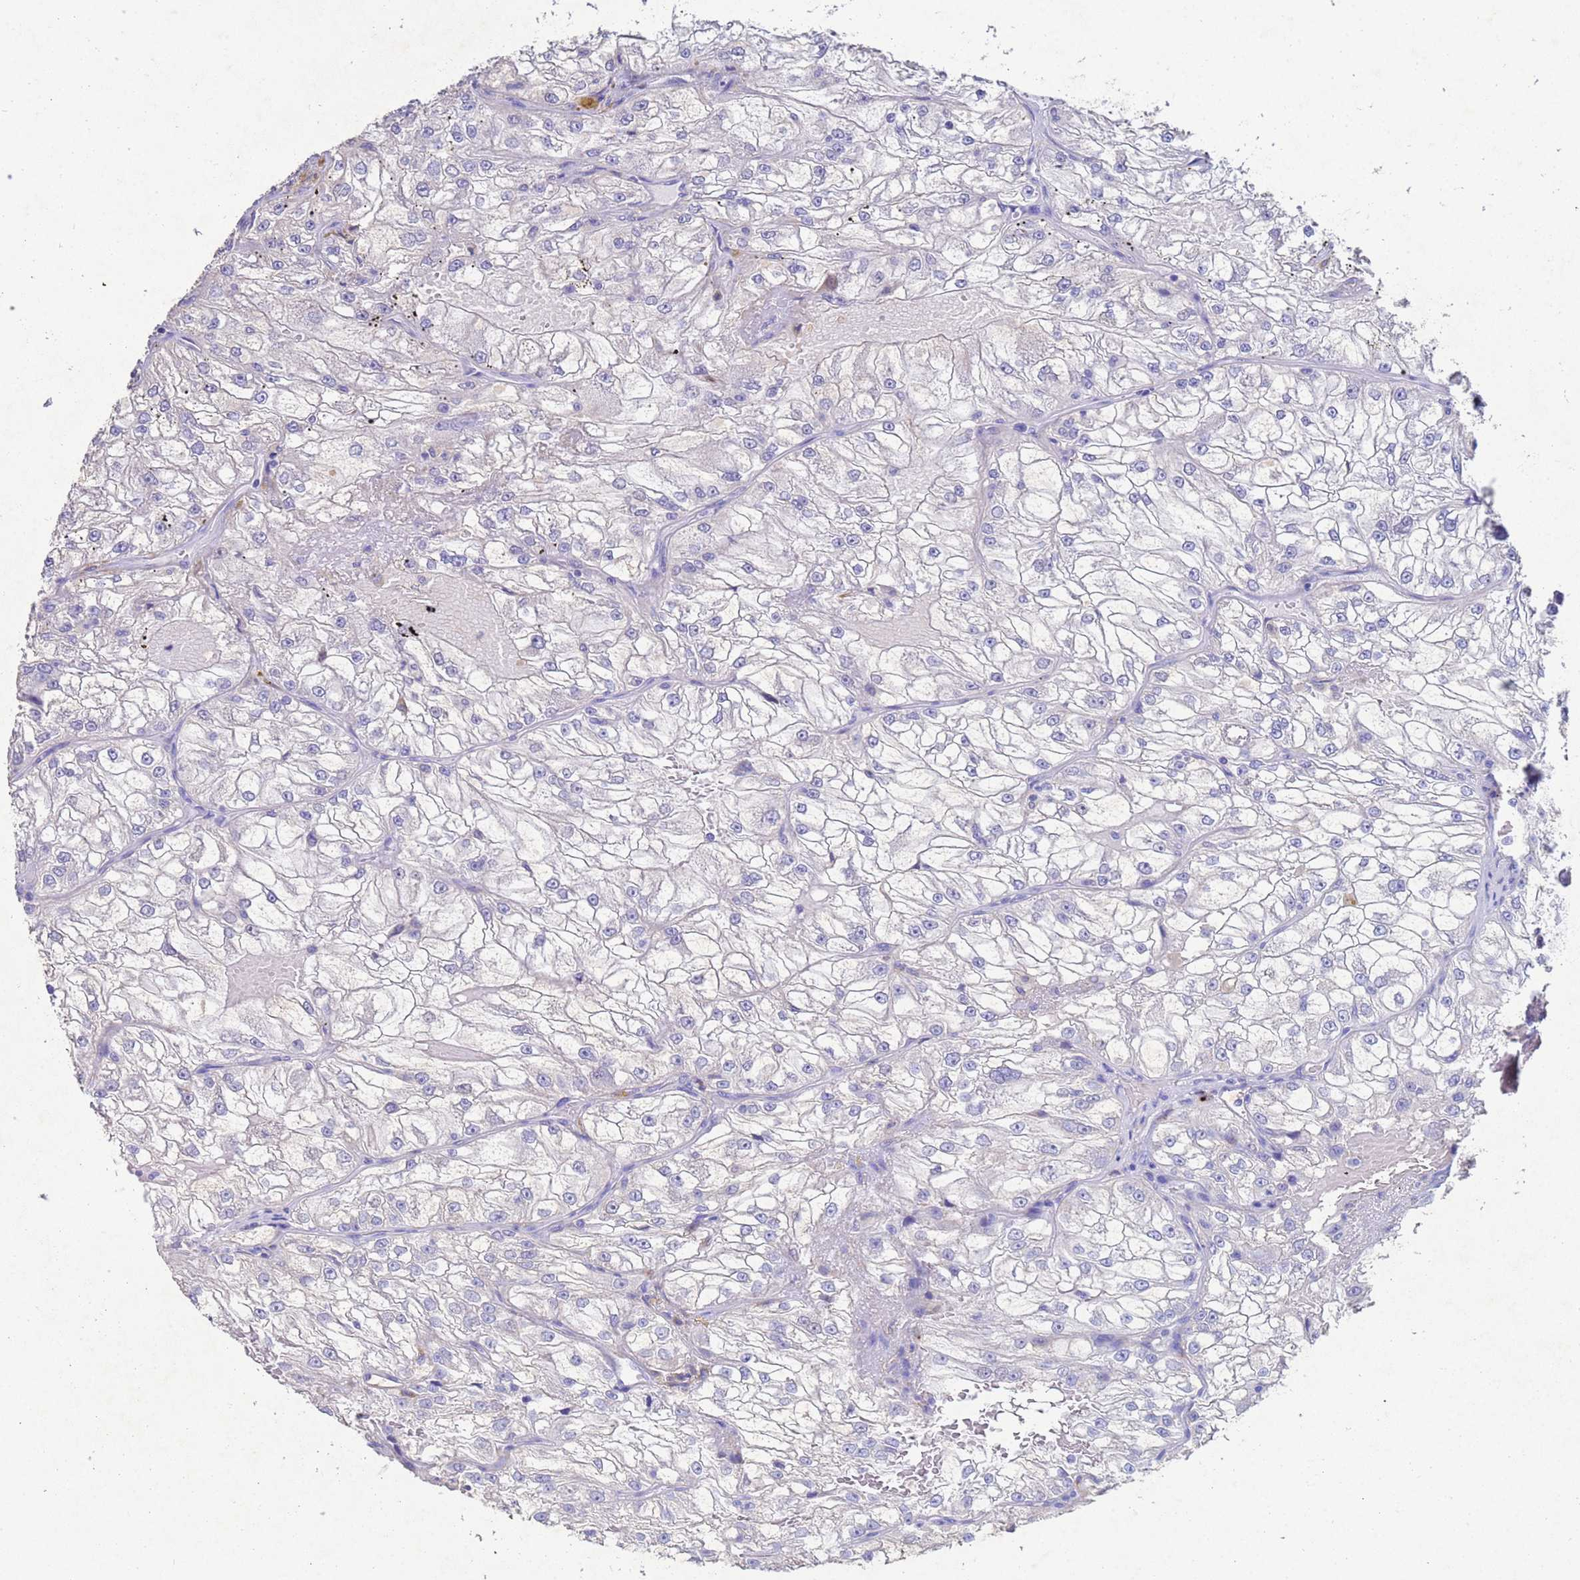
{"staining": {"intensity": "negative", "quantity": "none", "location": "none"}, "tissue": "renal cancer", "cell_type": "Tumor cells", "image_type": "cancer", "snomed": [{"axis": "morphology", "description": "Adenocarcinoma, NOS"}, {"axis": "topography", "description": "Kidney"}], "caption": "IHC image of human adenocarcinoma (renal) stained for a protein (brown), which exhibits no staining in tumor cells.", "gene": "CSTB", "patient": {"sex": "female", "age": 72}}